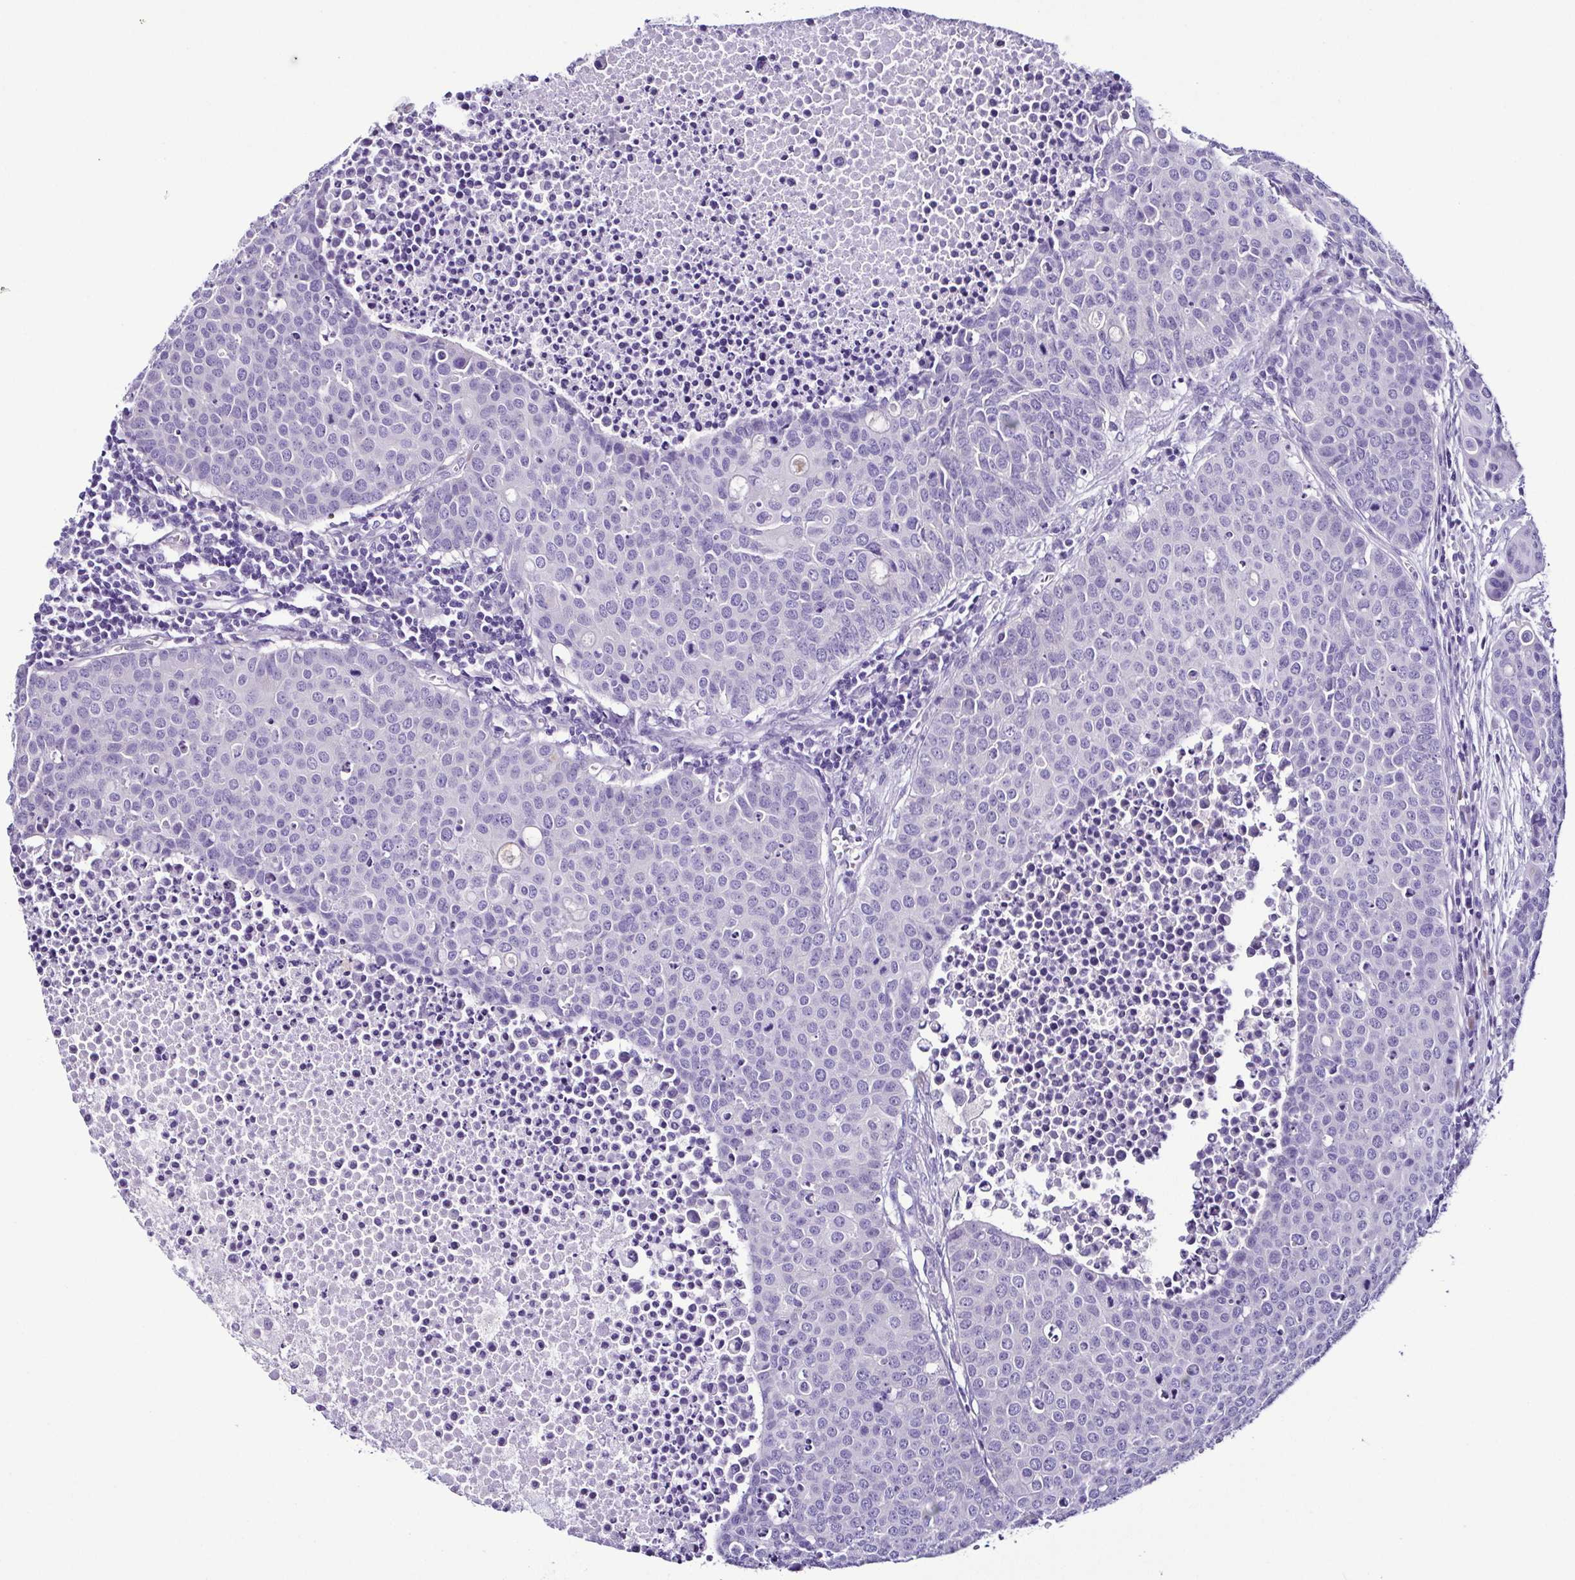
{"staining": {"intensity": "negative", "quantity": "none", "location": "none"}, "tissue": "carcinoid", "cell_type": "Tumor cells", "image_type": "cancer", "snomed": [{"axis": "morphology", "description": "Carcinoid, malignant, NOS"}, {"axis": "topography", "description": "Colon"}], "caption": "High magnification brightfield microscopy of malignant carcinoid stained with DAB (3,3'-diaminobenzidine) (brown) and counterstained with hematoxylin (blue): tumor cells show no significant expression. The staining is performed using DAB (3,3'-diaminobenzidine) brown chromogen with nuclei counter-stained in using hematoxylin.", "gene": "SRL", "patient": {"sex": "male", "age": 81}}